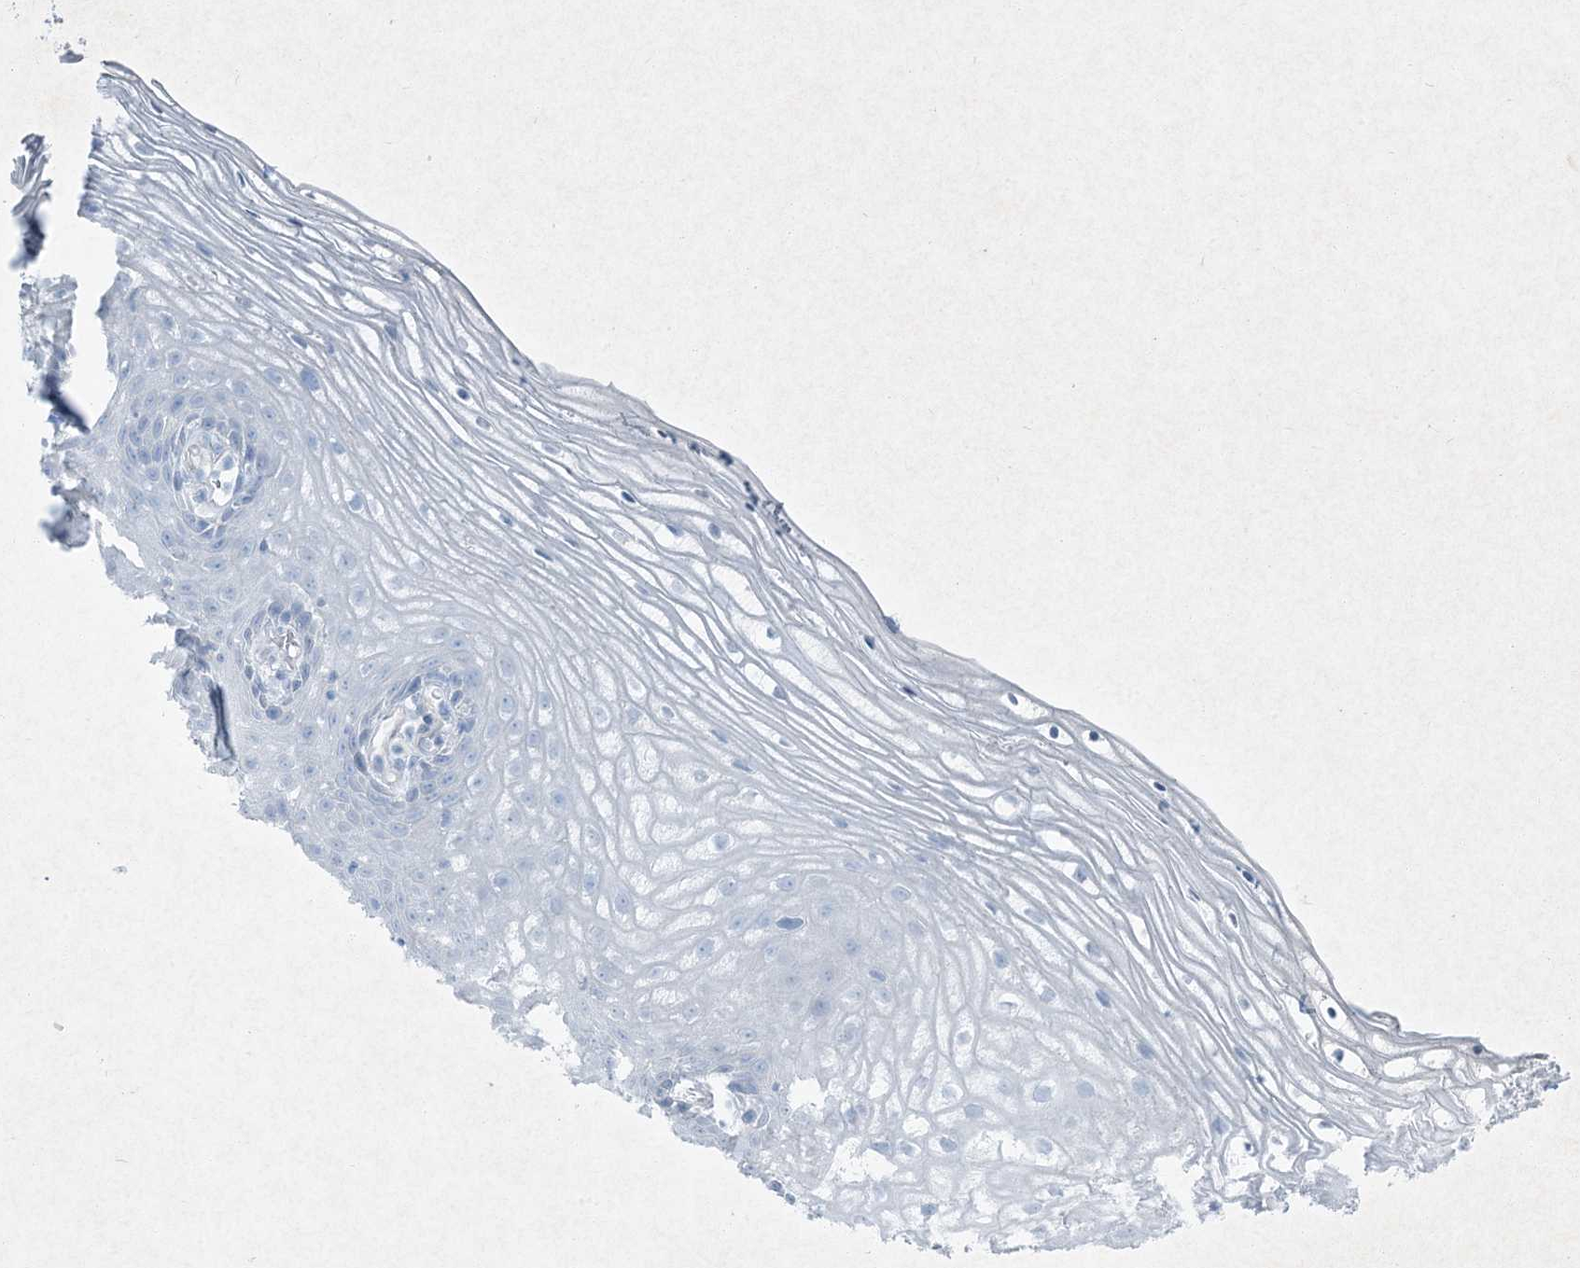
{"staining": {"intensity": "negative", "quantity": "none", "location": "none"}, "tissue": "vagina", "cell_type": "Squamous epithelial cells", "image_type": "normal", "snomed": [{"axis": "morphology", "description": "Normal tissue, NOS"}, {"axis": "topography", "description": "Vagina"}], "caption": "Immunohistochemistry histopathology image of benign human vagina stained for a protein (brown), which exhibits no positivity in squamous epithelial cells. Brightfield microscopy of immunohistochemistry (IHC) stained with DAB (3,3'-diaminobenzidine) (brown) and hematoxylin (blue), captured at high magnification.", "gene": "PGM5", "patient": {"sex": "female", "age": 60}}